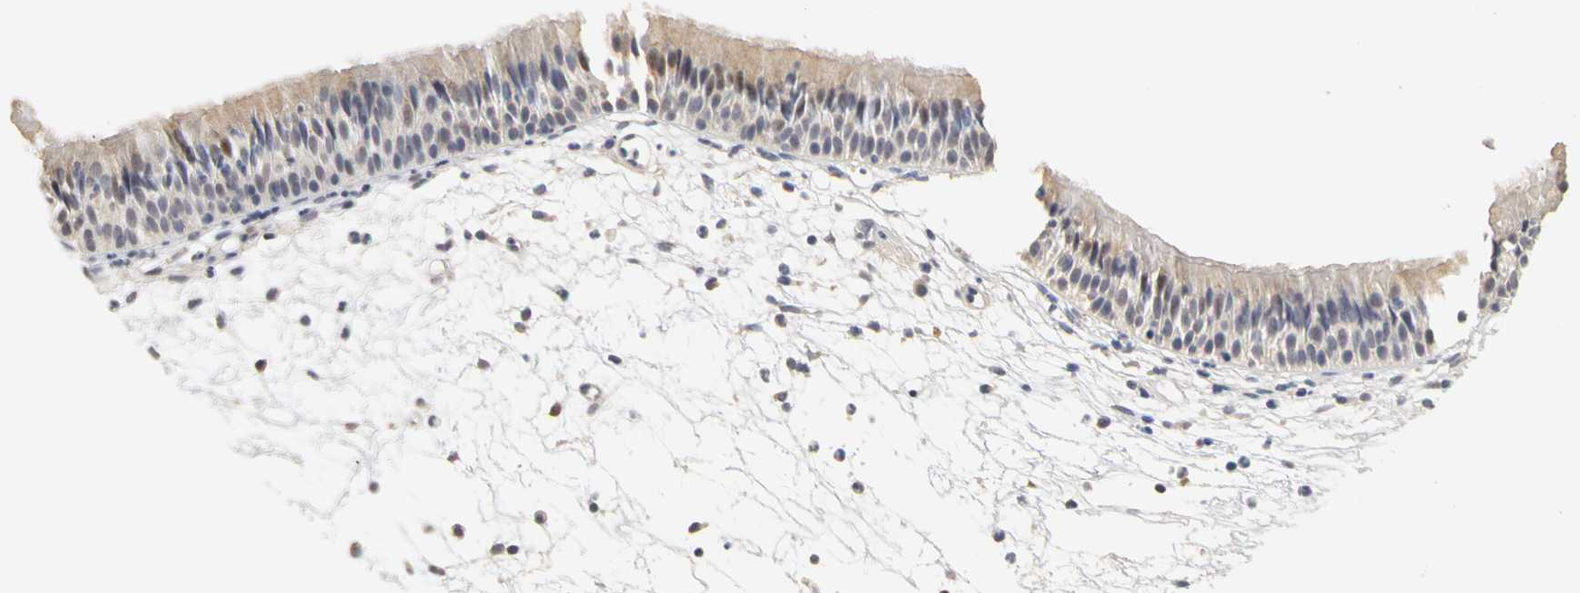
{"staining": {"intensity": "weak", "quantity": "<25%", "location": "cytoplasmic/membranous,nuclear"}, "tissue": "nasopharynx", "cell_type": "Respiratory epithelial cells", "image_type": "normal", "snomed": [{"axis": "morphology", "description": "Normal tissue, NOS"}, {"axis": "topography", "description": "Nasopharynx"}], "caption": "This is a image of immunohistochemistry staining of unremarkable nasopharynx, which shows no staining in respiratory epithelial cells. (DAB immunohistochemistry, high magnification).", "gene": "PGR", "patient": {"sex": "female", "age": 54}}